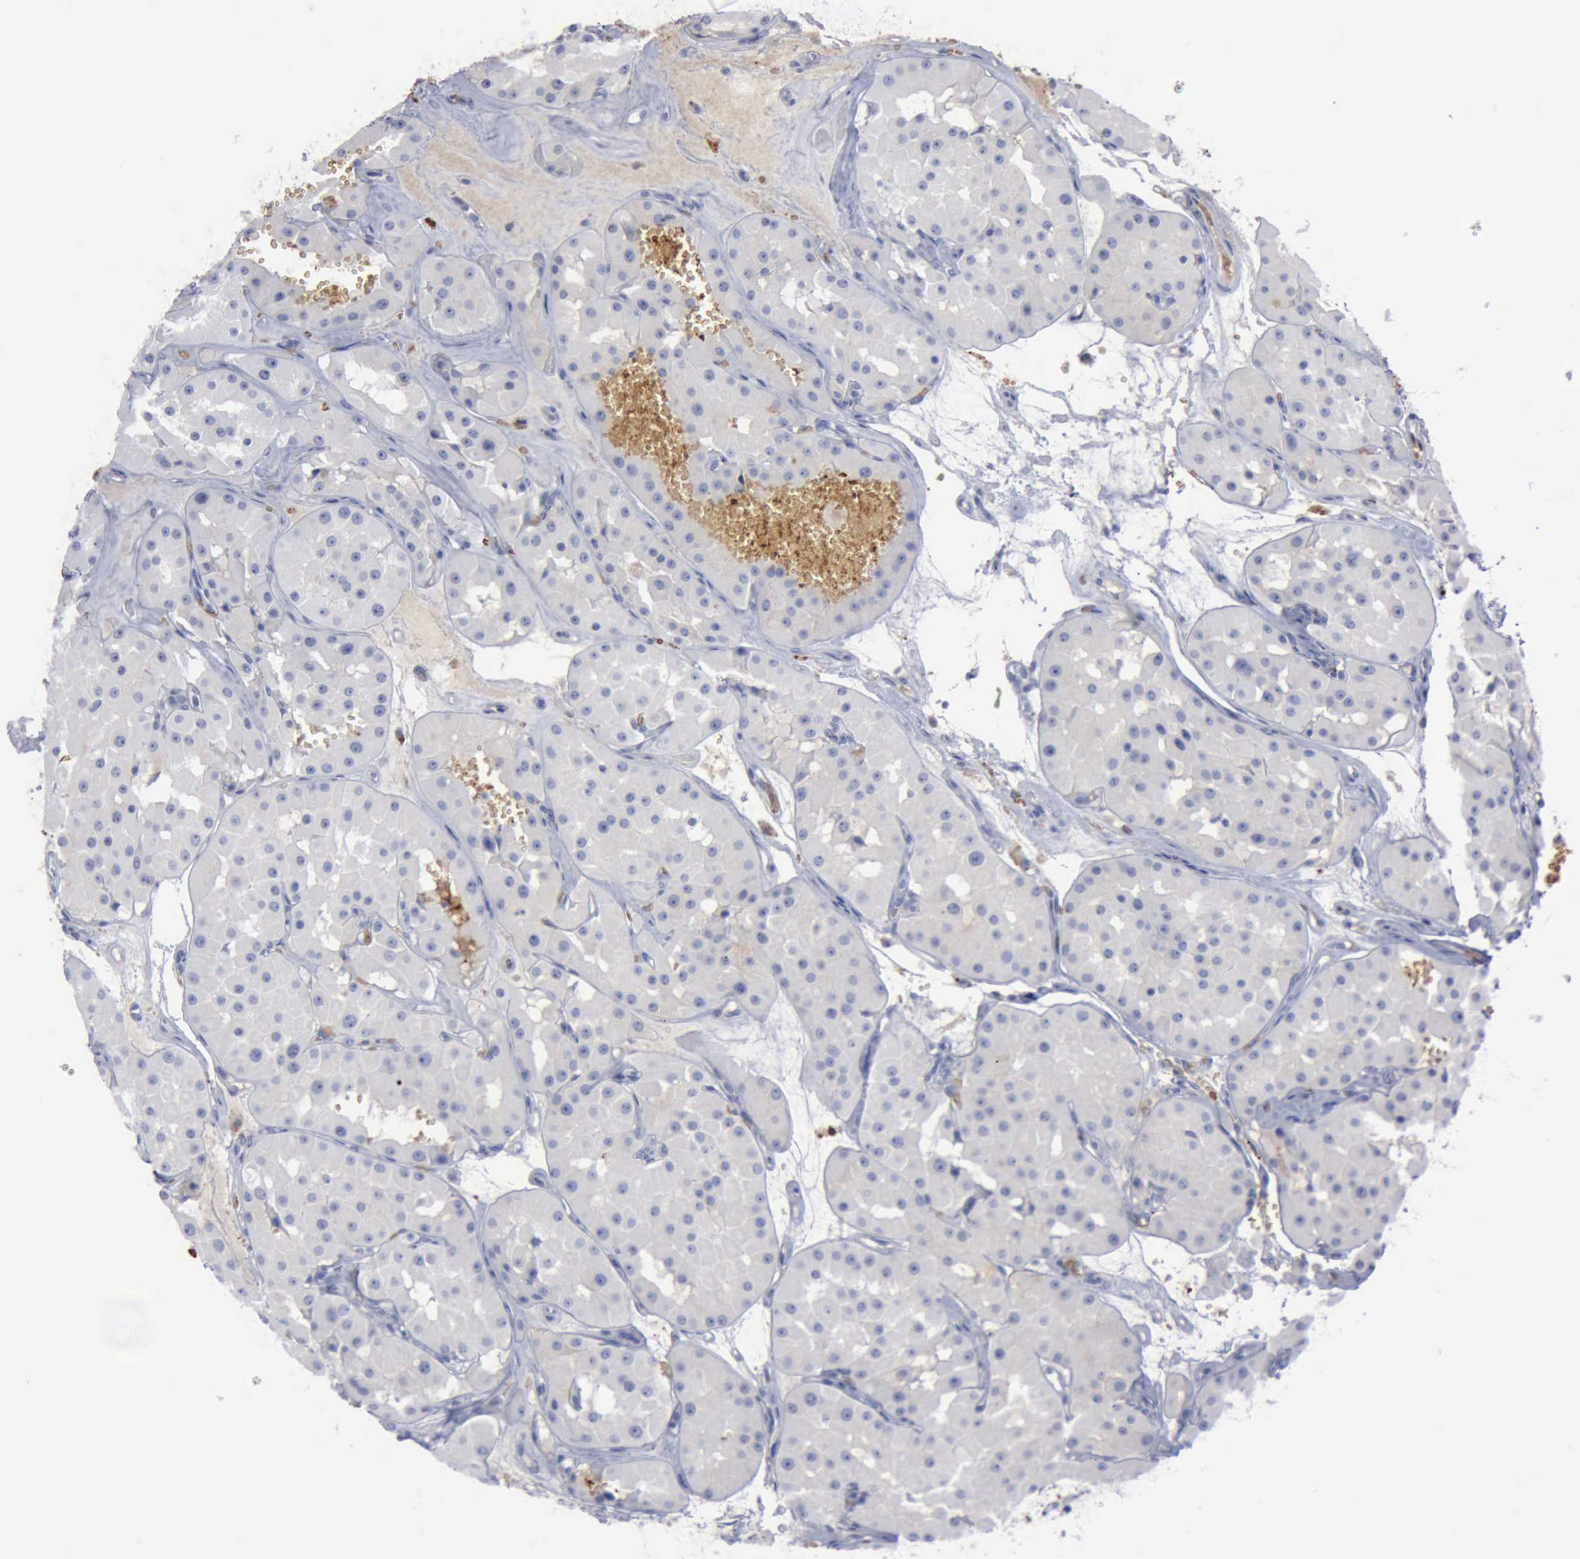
{"staining": {"intensity": "negative", "quantity": "none", "location": "none"}, "tissue": "renal cancer", "cell_type": "Tumor cells", "image_type": "cancer", "snomed": [{"axis": "morphology", "description": "Adenocarcinoma, uncertain malignant potential"}, {"axis": "topography", "description": "Kidney"}], "caption": "Tumor cells show no significant positivity in adenocarcinoma,  uncertain malignant potential (renal).", "gene": "TGFB1", "patient": {"sex": "male", "age": 63}}